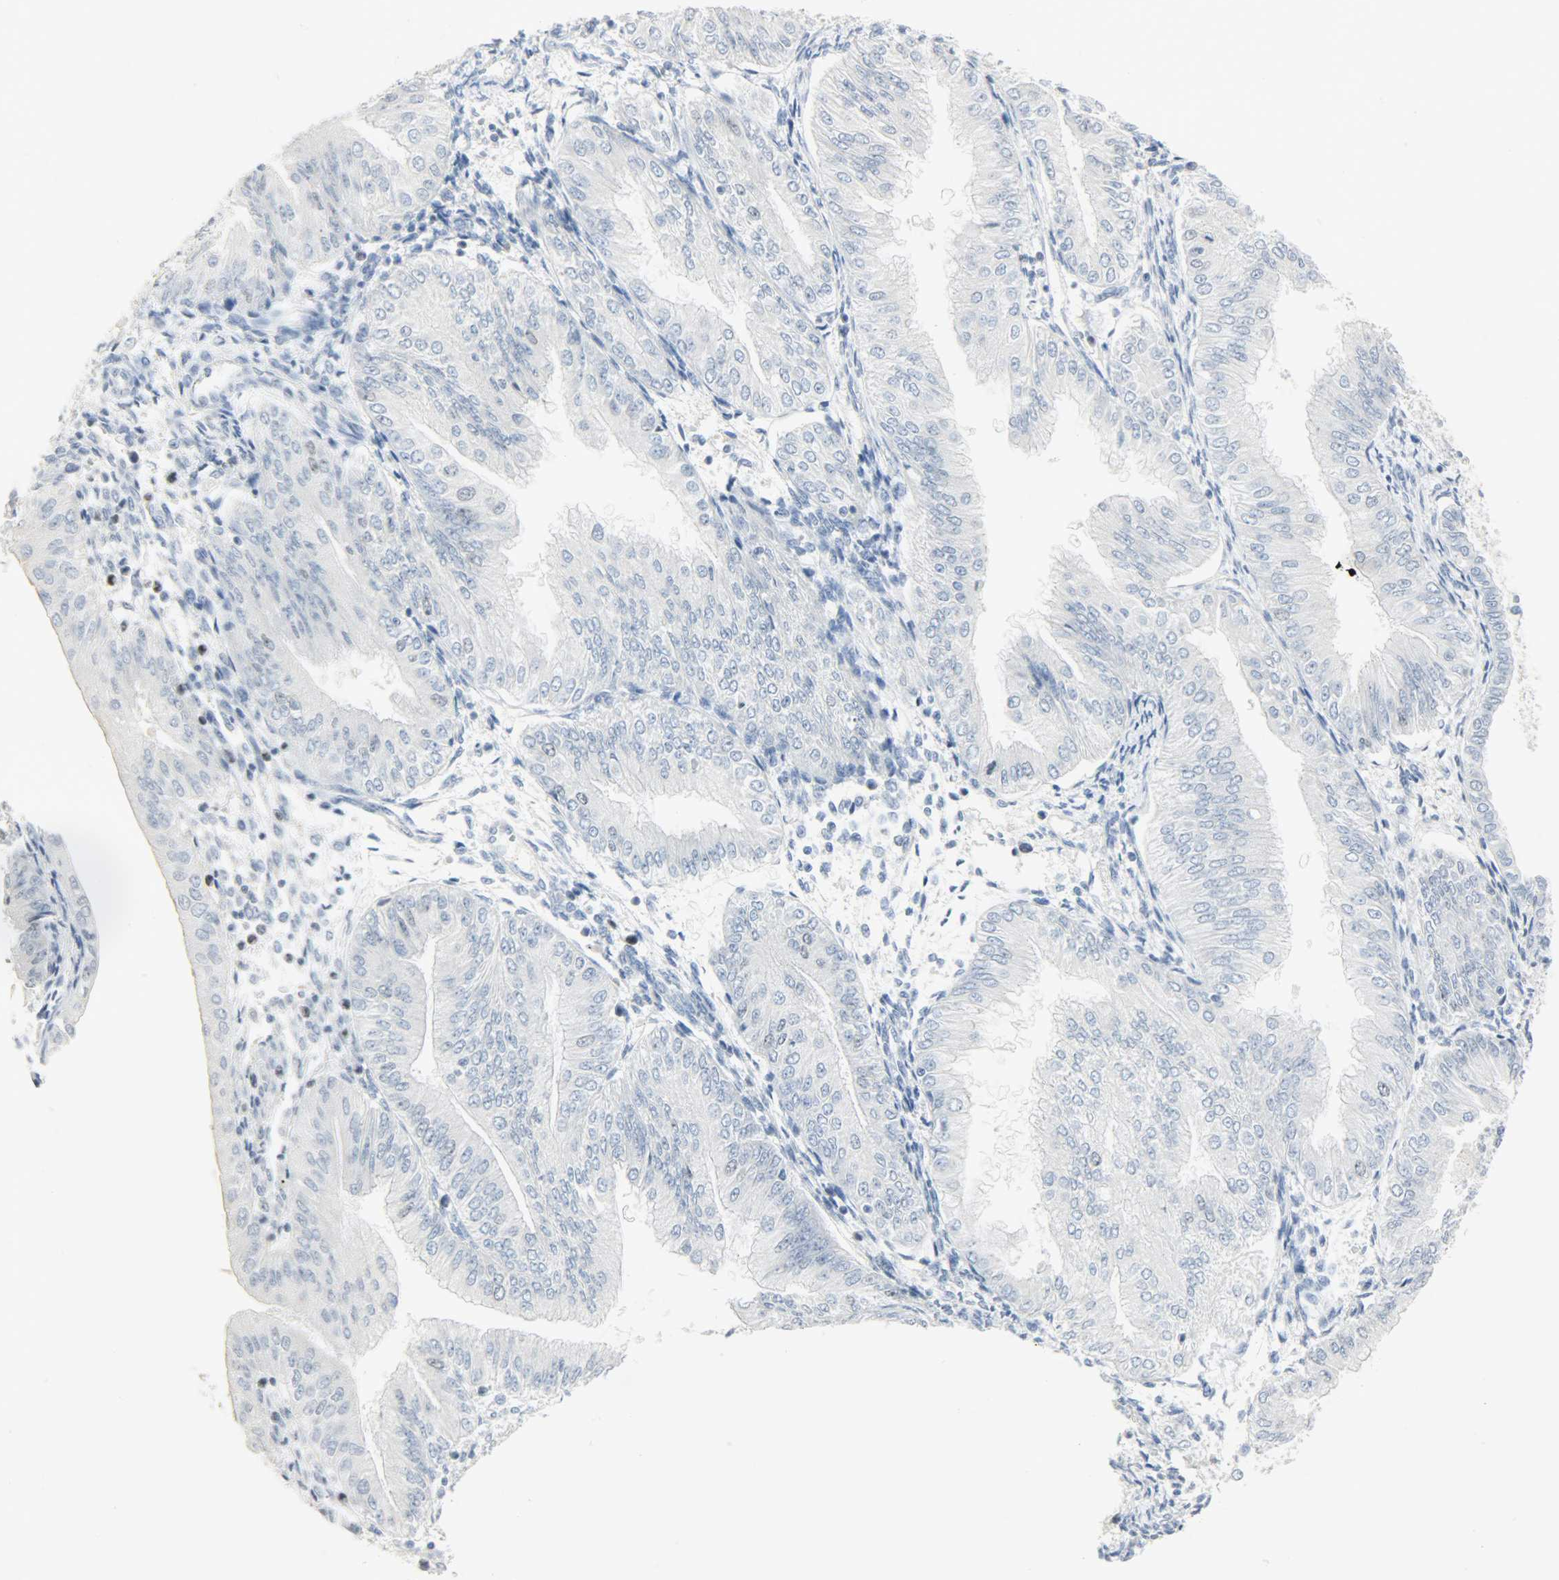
{"staining": {"intensity": "negative", "quantity": "none", "location": "none"}, "tissue": "endometrial cancer", "cell_type": "Tumor cells", "image_type": "cancer", "snomed": [{"axis": "morphology", "description": "Adenocarcinoma, NOS"}, {"axis": "topography", "description": "Endometrium"}], "caption": "Endometrial cancer (adenocarcinoma) was stained to show a protein in brown. There is no significant positivity in tumor cells.", "gene": "HELLS", "patient": {"sex": "female", "age": 53}}